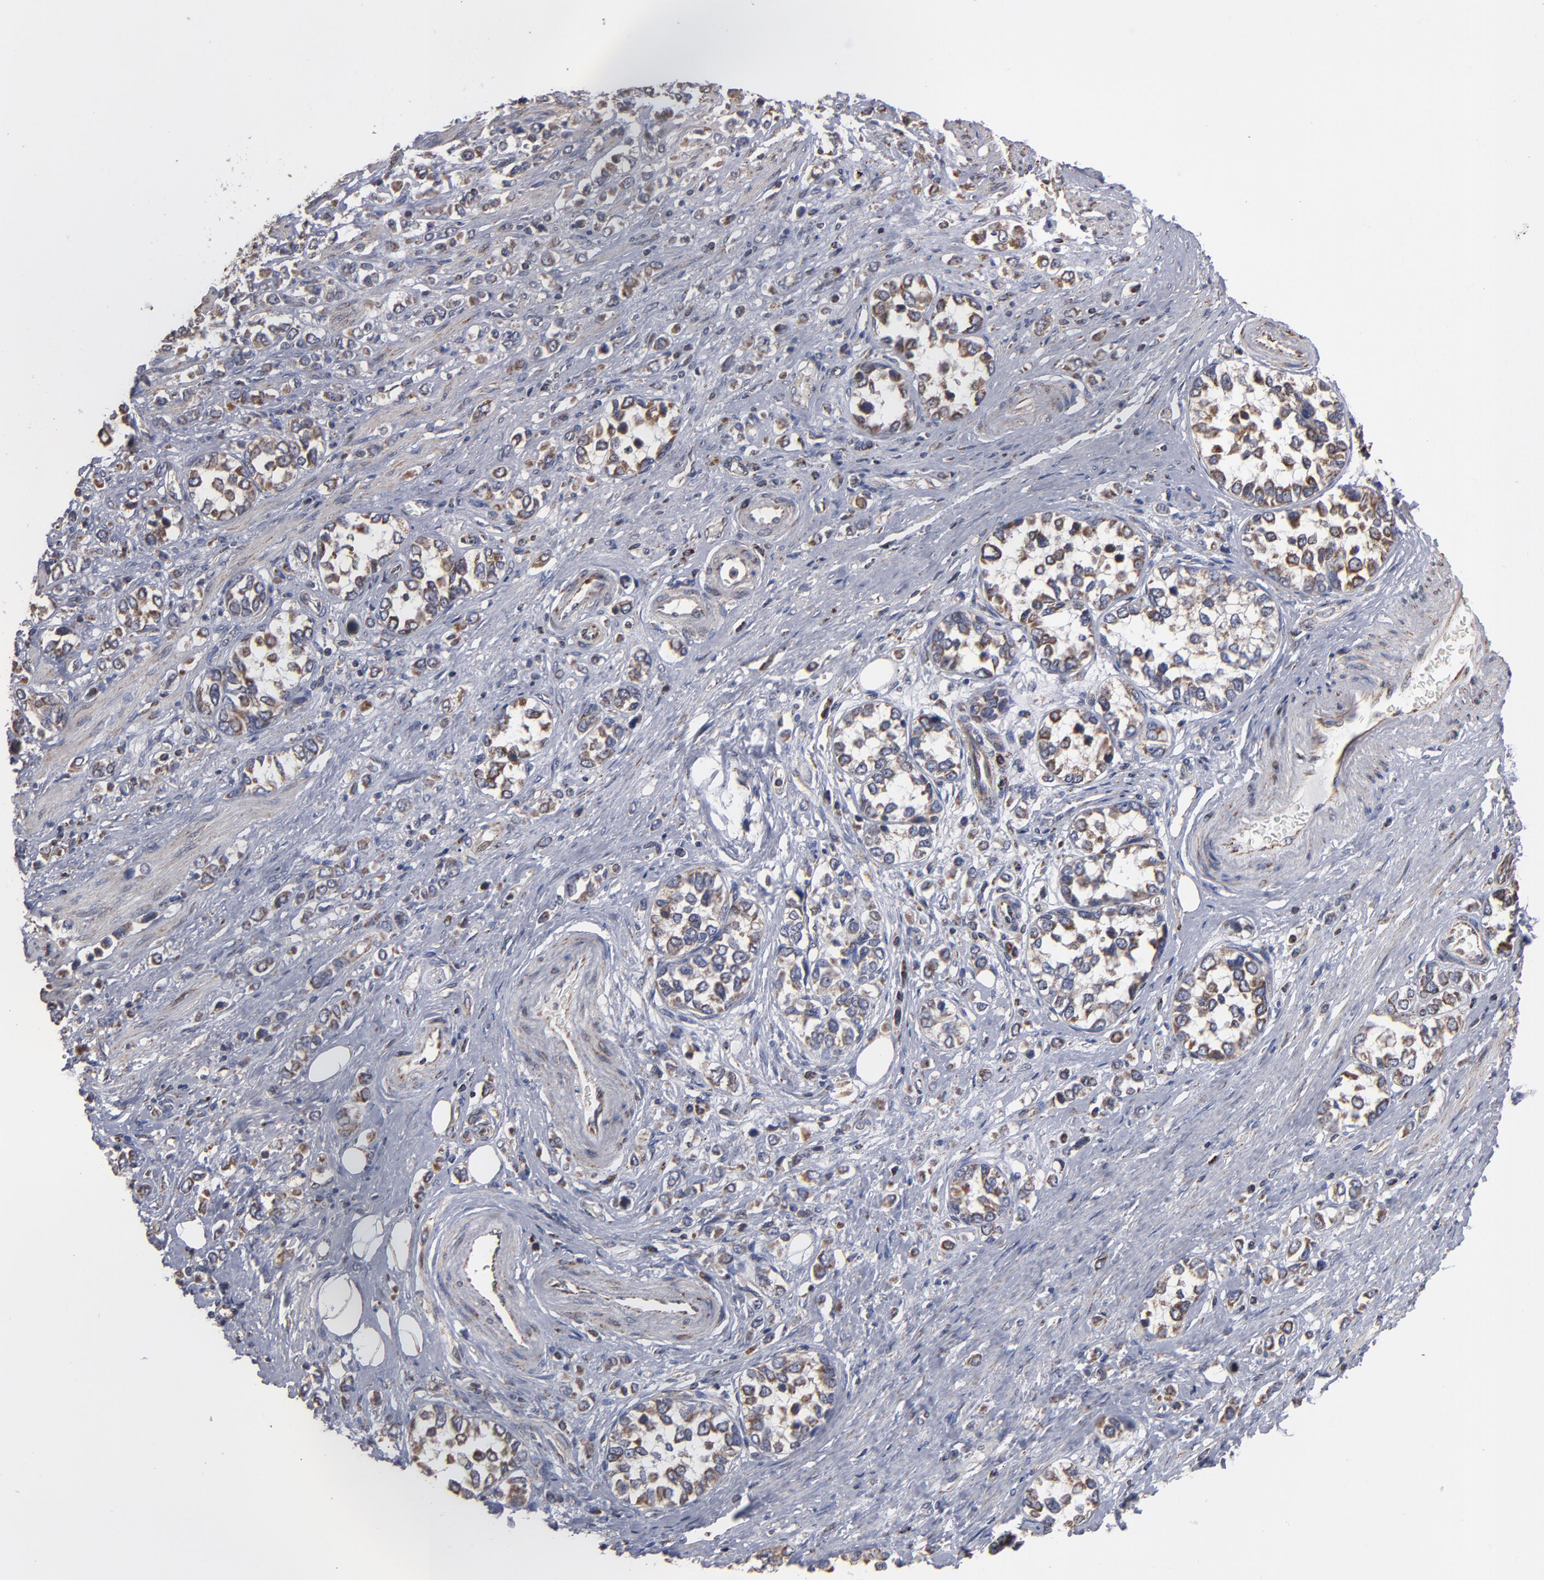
{"staining": {"intensity": "moderate", "quantity": ">75%", "location": "cytoplasmic/membranous"}, "tissue": "stomach cancer", "cell_type": "Tumor cells", "image_type": "cancer", "snomed": [{"axis": "morphology", "description": "Adenocarcinoma, NOS"}, {"axis": "topography", "description": "Stomach, upper"}], "caption": "Stomach adenocarcinoma was stained to show a protein in brown. There is medium levels of moderate cytoplasmic/membranous staining in about >75% of tumor cells. (DAB IHC, brown staining for protein, blue staining for nuclei).", "gene": "MIPOL1", "patient": {"sex": "male", "age": 76}}